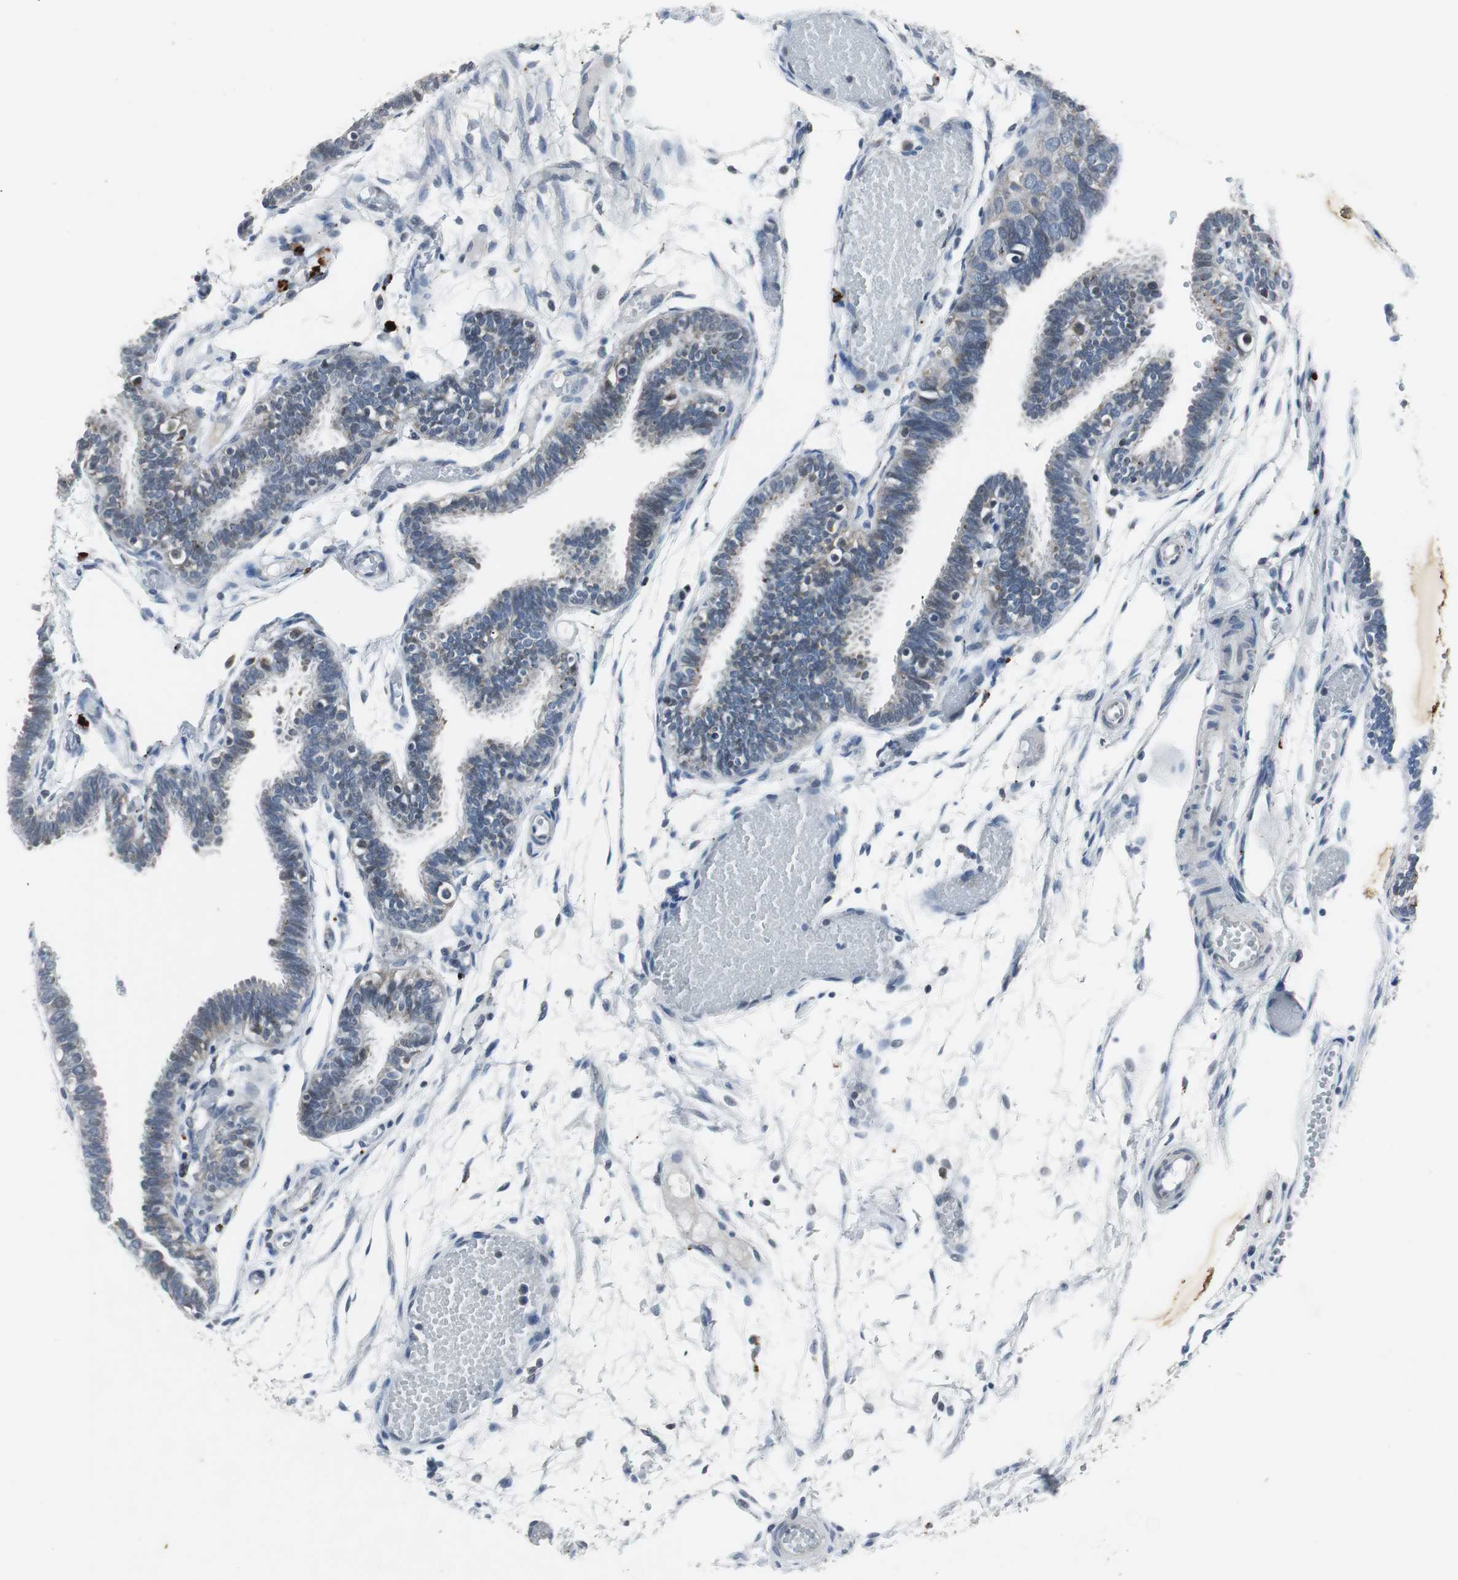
{"staining": {"intensity": "weak", "quantity": "<25%", "location": "cytoplasmic/membranous"}, "tissue": "fallopian tube", "cell_type": "Glandular cells", "image_type": "normal", "snomed": [{"axis": "morphology", "description": "Normal tissue, NOS"}, {"axis": "topography", "description": "Fallopian tube"}], "caption": "High power microscopy photomicrograph of an IHC image of unremarkable fallopian tube, revealing no significant positivity in glandular cells.", "gene": "NLGN1", "patient": {"sex": "female", "age": 29}}